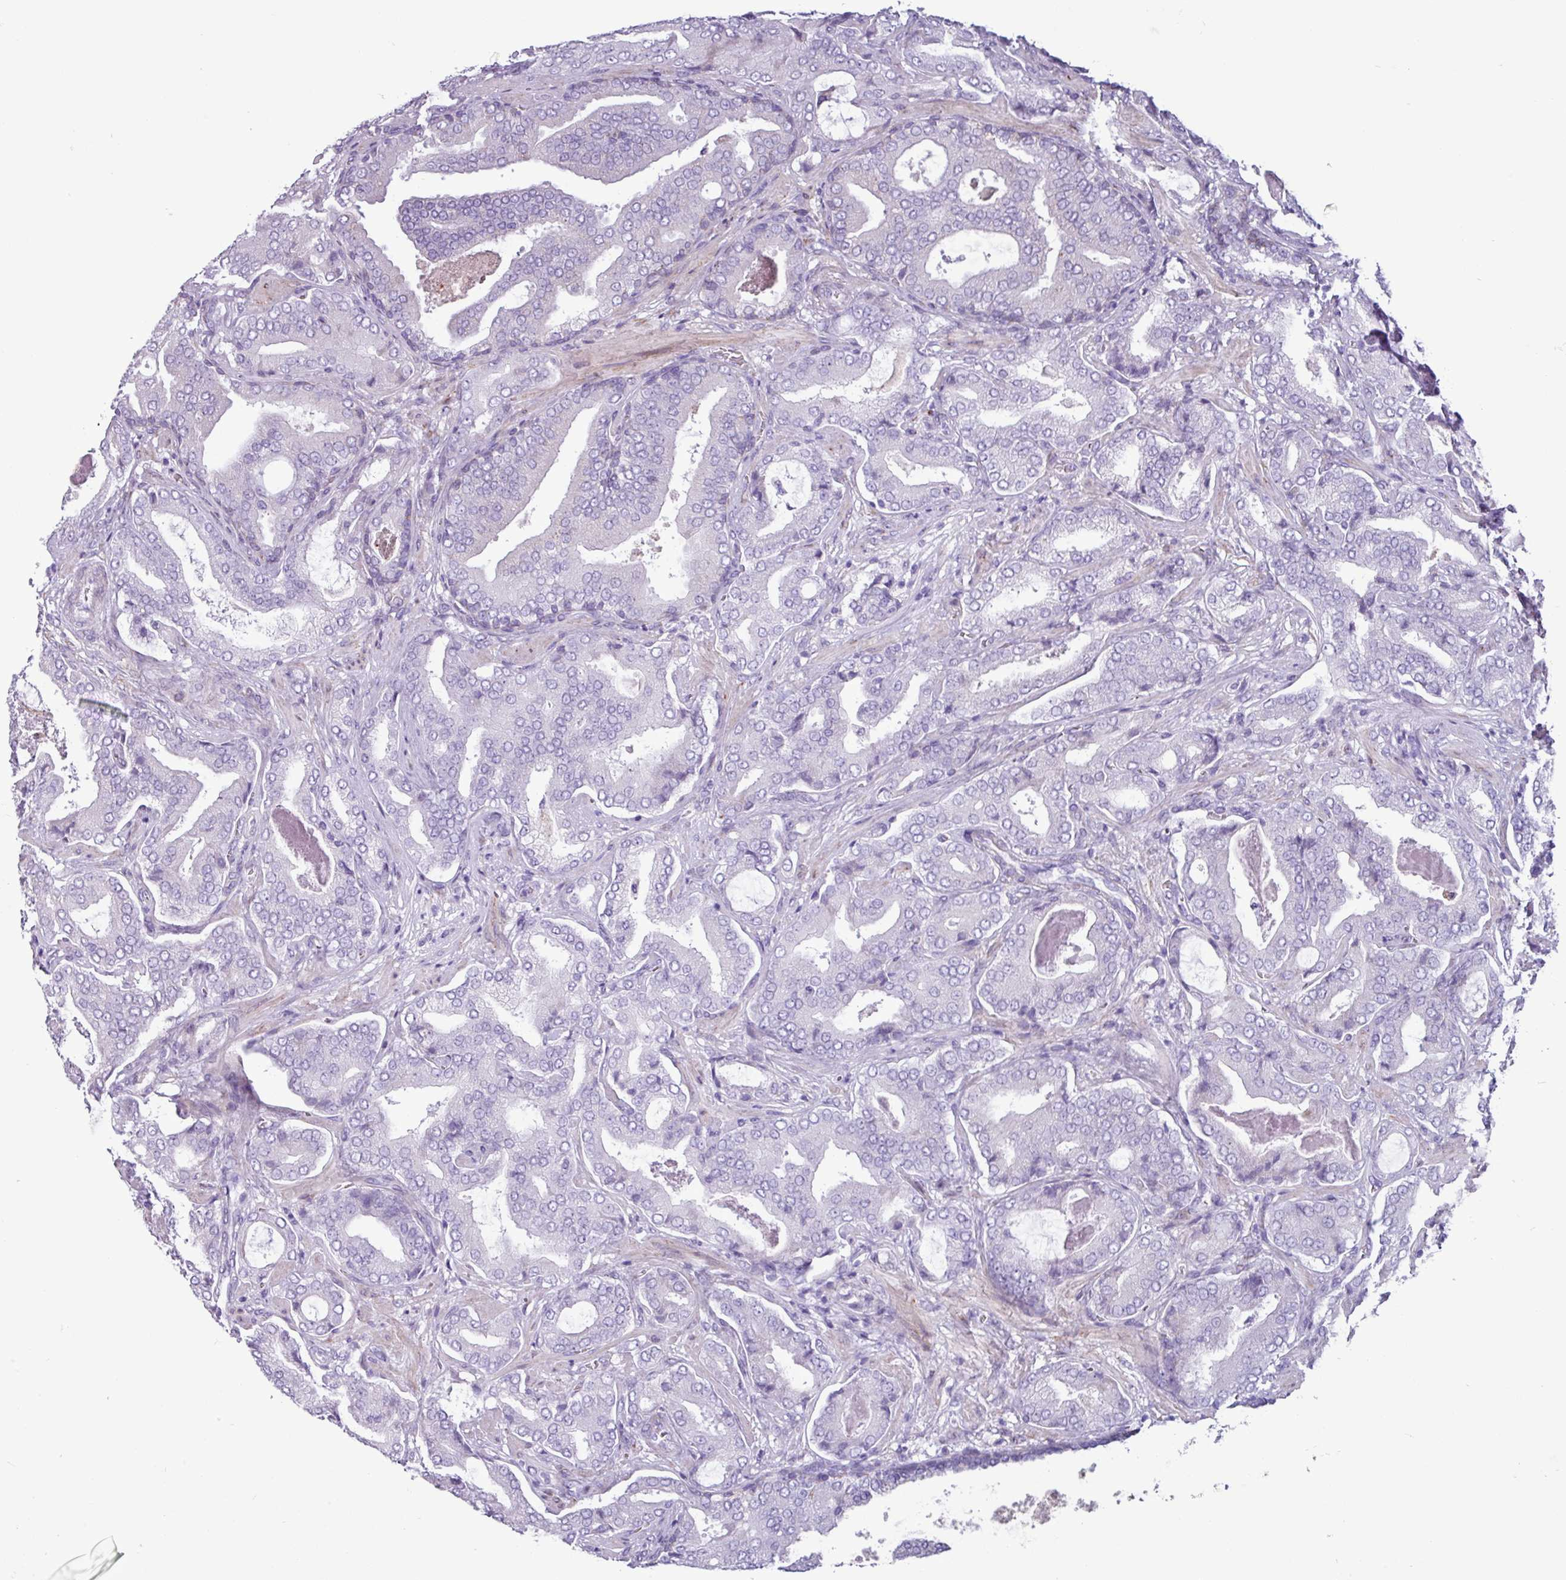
{"staining": {"intensity": "negative", "quantity": "none", "location": "none"}, "tissue": "prostate cancer", "cell_type": "Tumor cells", "image_type": "cancer", "snomed": [{"axis": "morphology", "description": "Adenocarcinoma, High grade"}, {"axis": "topography", "description": "Prostate"}], "caption": "Immunohistochemistry (IHC) of human high-grade adenocarcinoma (prostate) exhibits no staining in tumor cells. (DAB (3,3'-diaminobenzidine) IHC visualized using brightfield microscopy, high magnification).", "gene": "PPP1R35", "patient": {"sex": "male", "age": 68}}